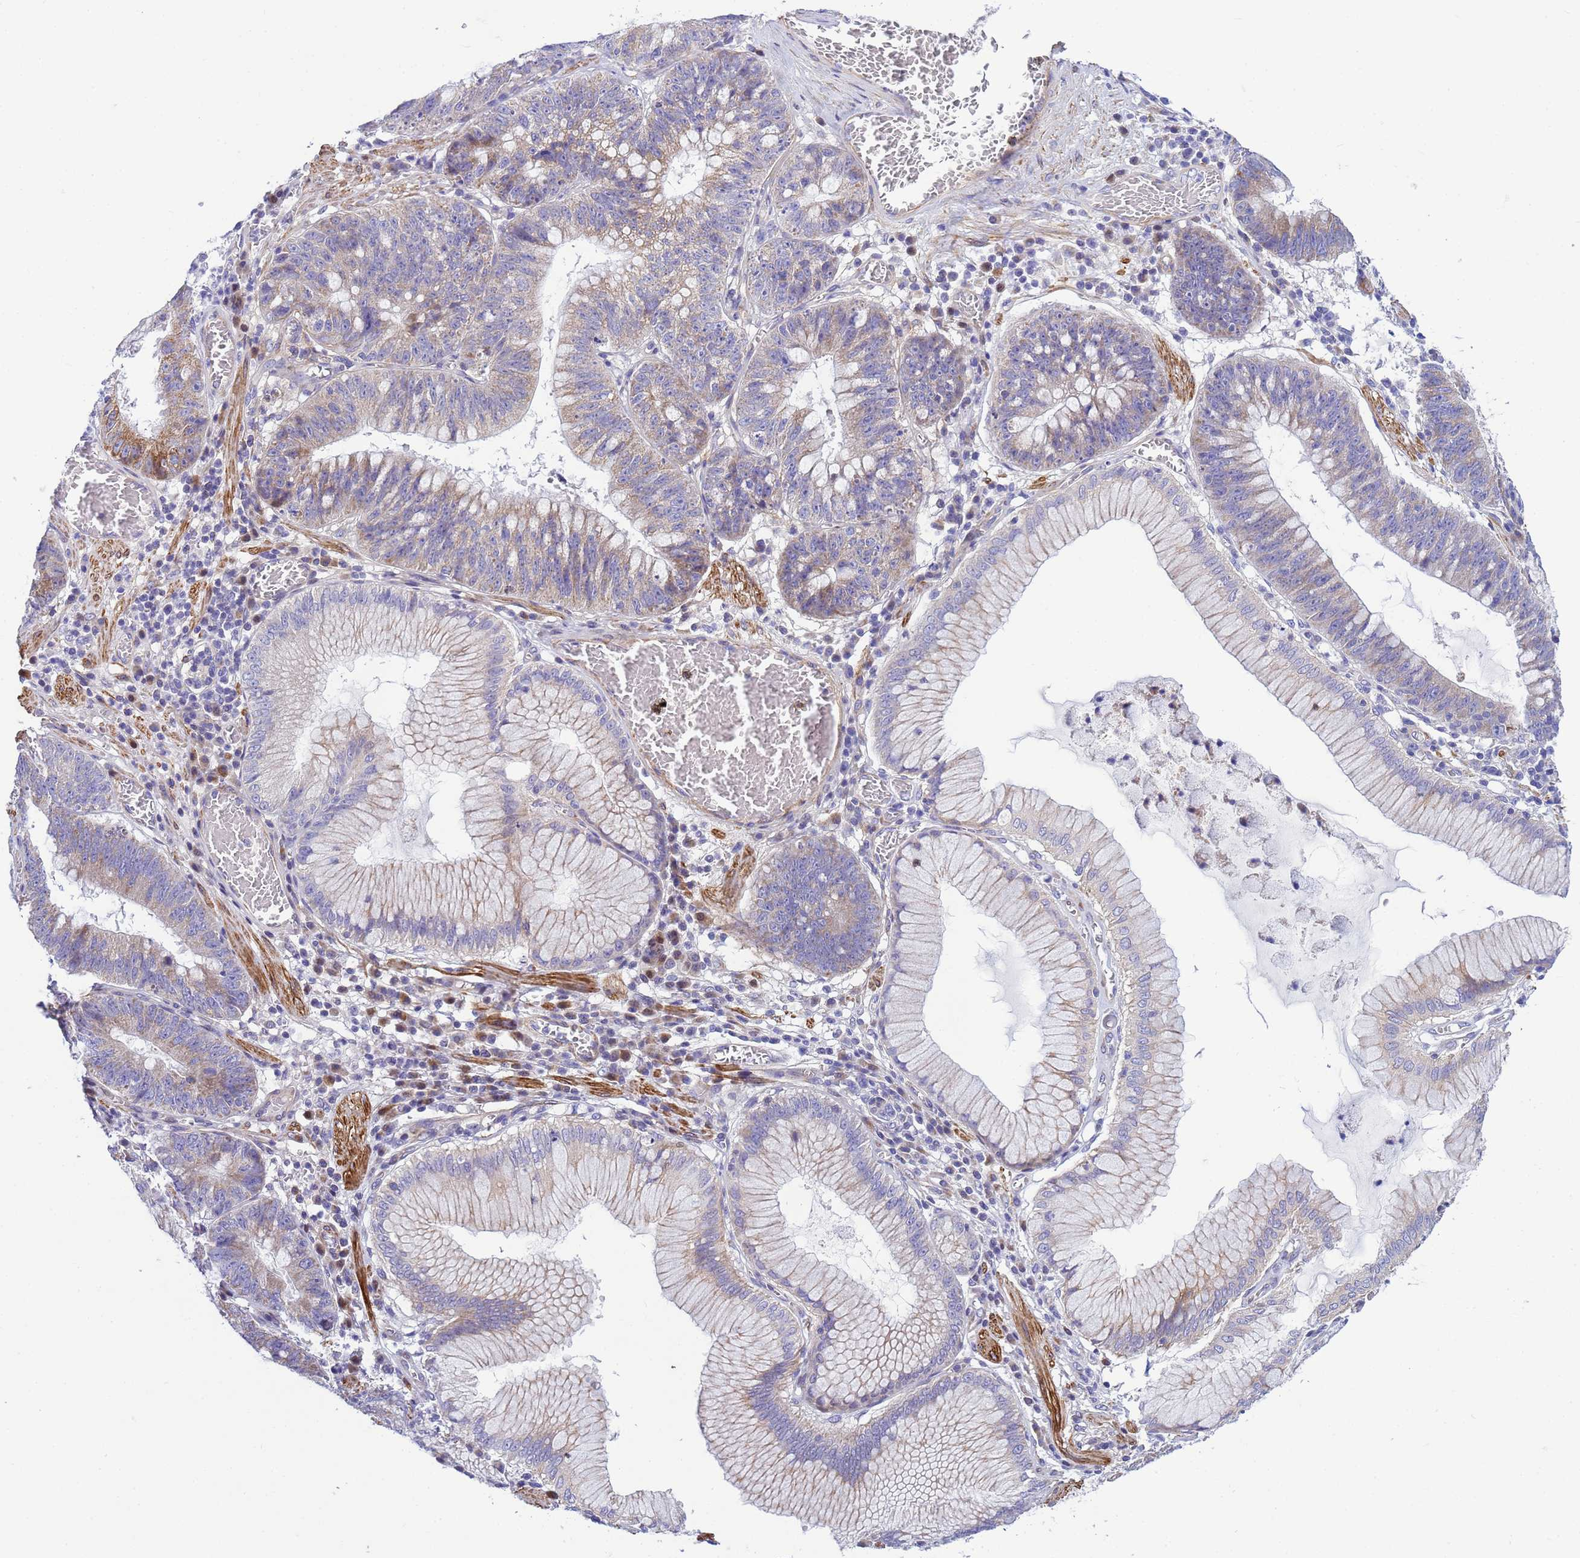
{"staining": {"intensity": "weak", "quantity": "25%-75%", "location": "cytoplasmic/membranous"}, "tissue": "stomach cancer", "cell_type": "Tumor cells", "image_type": "cancer", "snomed": [{"axis": "morphology", "description": "Adenocarcinoma, NOS"}, {"axis": "topography", "description": "Stomach"}], "caption": "Stomach adenocarcinoma was stained to show a protein in brown. There is low levels of weak cytoplasmic/membranous expression in approximately 25%-75% of tumor cells.", "gene": "P2RX7", "patient": {"sex": "male", "age": 59}}